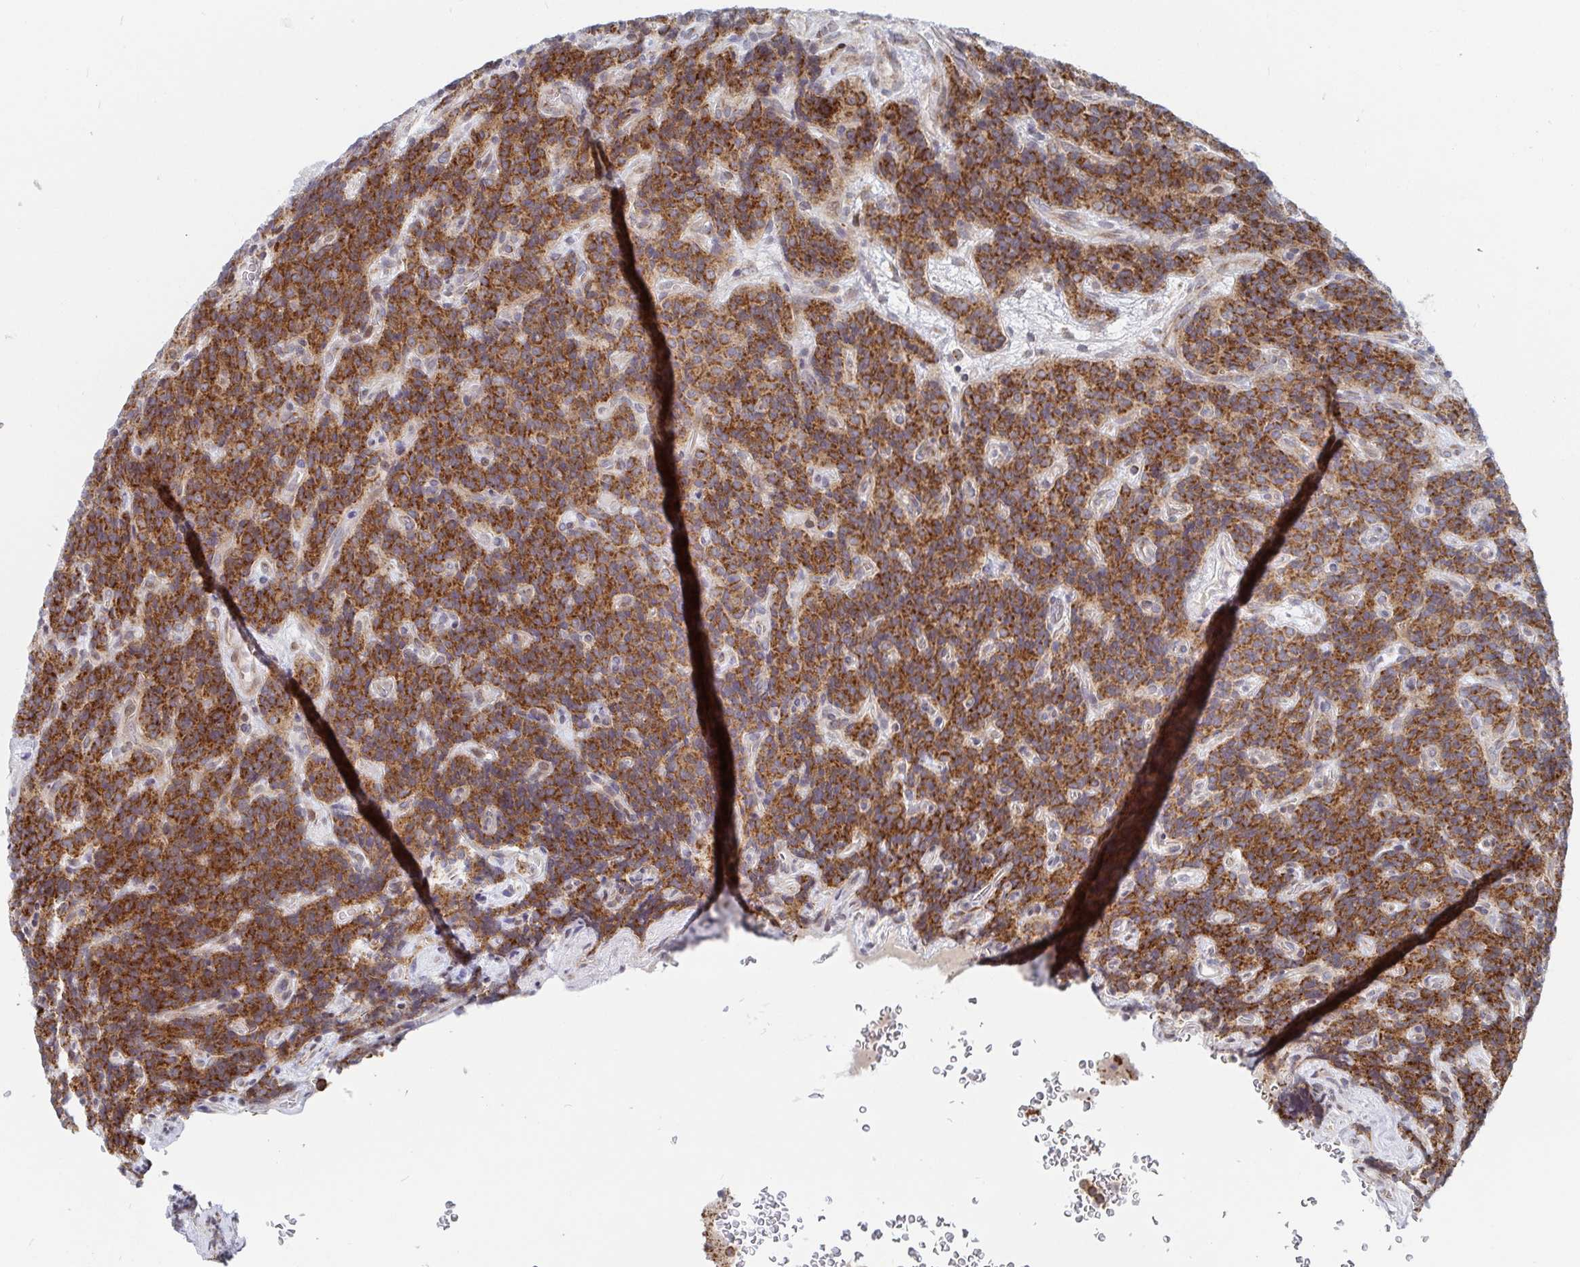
{"staining": {"intensity": "strong", "quantity": ">75%", "location": "cytoplasmic/membranous"}, "tissue": "carcinoid", "cell_type": "Tumor cells", "image_type": "cancer", "snomed": [{"axis": "morphology", "description": "Carcinoid, malignant, NOS"}, {"axis": "topography", "description": "Pancreas"}], "caption": "A photomicrograph showing strong cytoplasmic/membranous positivity in approximately >75% of tumor cells in malignant carcinoid, as visualized by brown immunohistochemical staining.", "gene": "STARD8", "patient": {"sex": "male", "age": 36}}